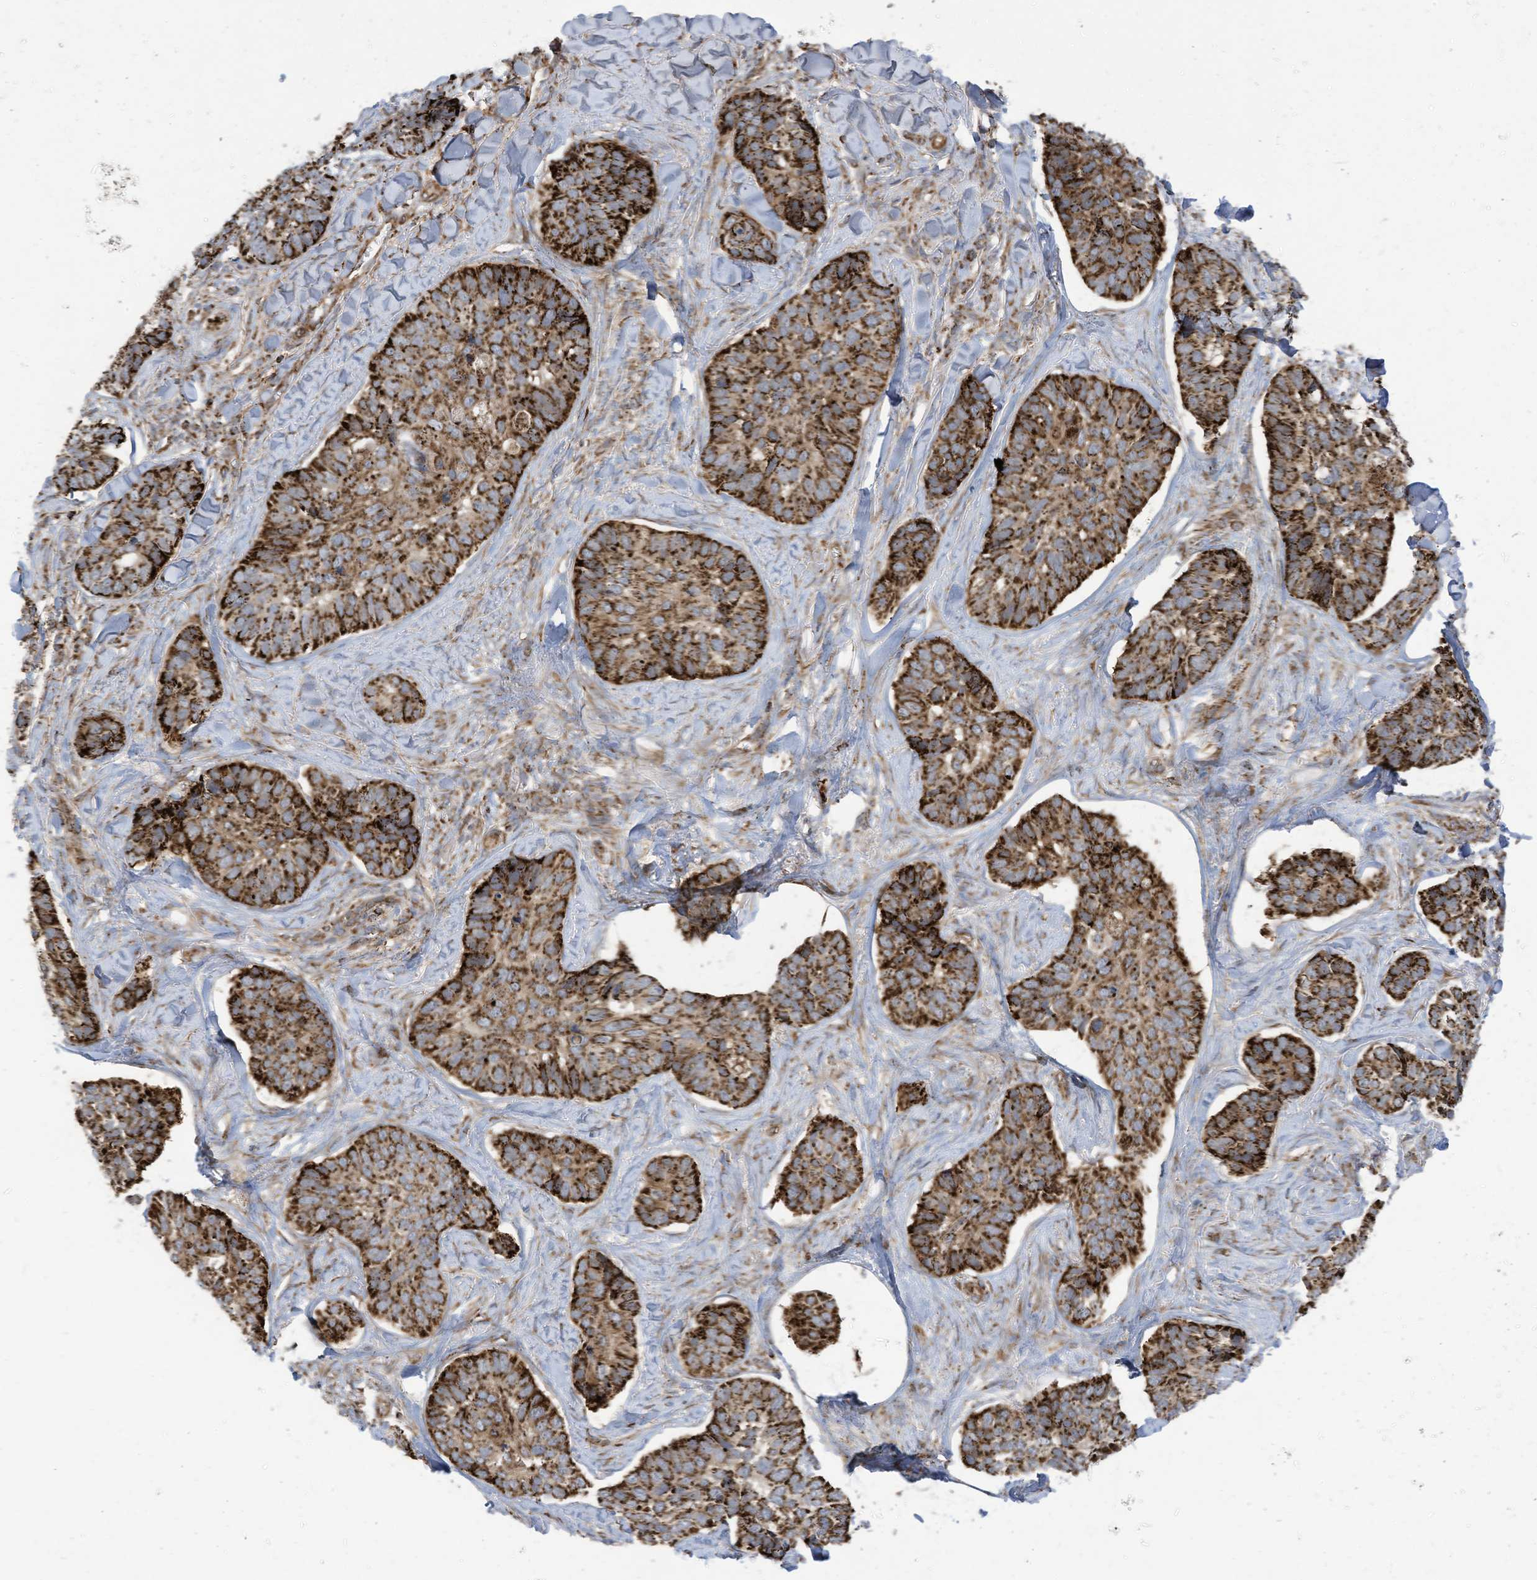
{"staining": {"intensity": "strong", "quantity": ">75%", "location": "cytoplasmic/membranous"}, "tissue": "skin cancer", "cell_type": "Tumor cells", "image_type": "cancer", "snomed": [{"axis": "morphology", "description": "Basal cell carcinoma"}, {"axis": "topography", "description": "Skin"}], "caption": "Skin basal cell carcinoma stained for a protein displays strong cytoplasmic/membranous positivity in tumor cells.", "gene": "COX10", "patient": {"sex": "male", "age": 62}}